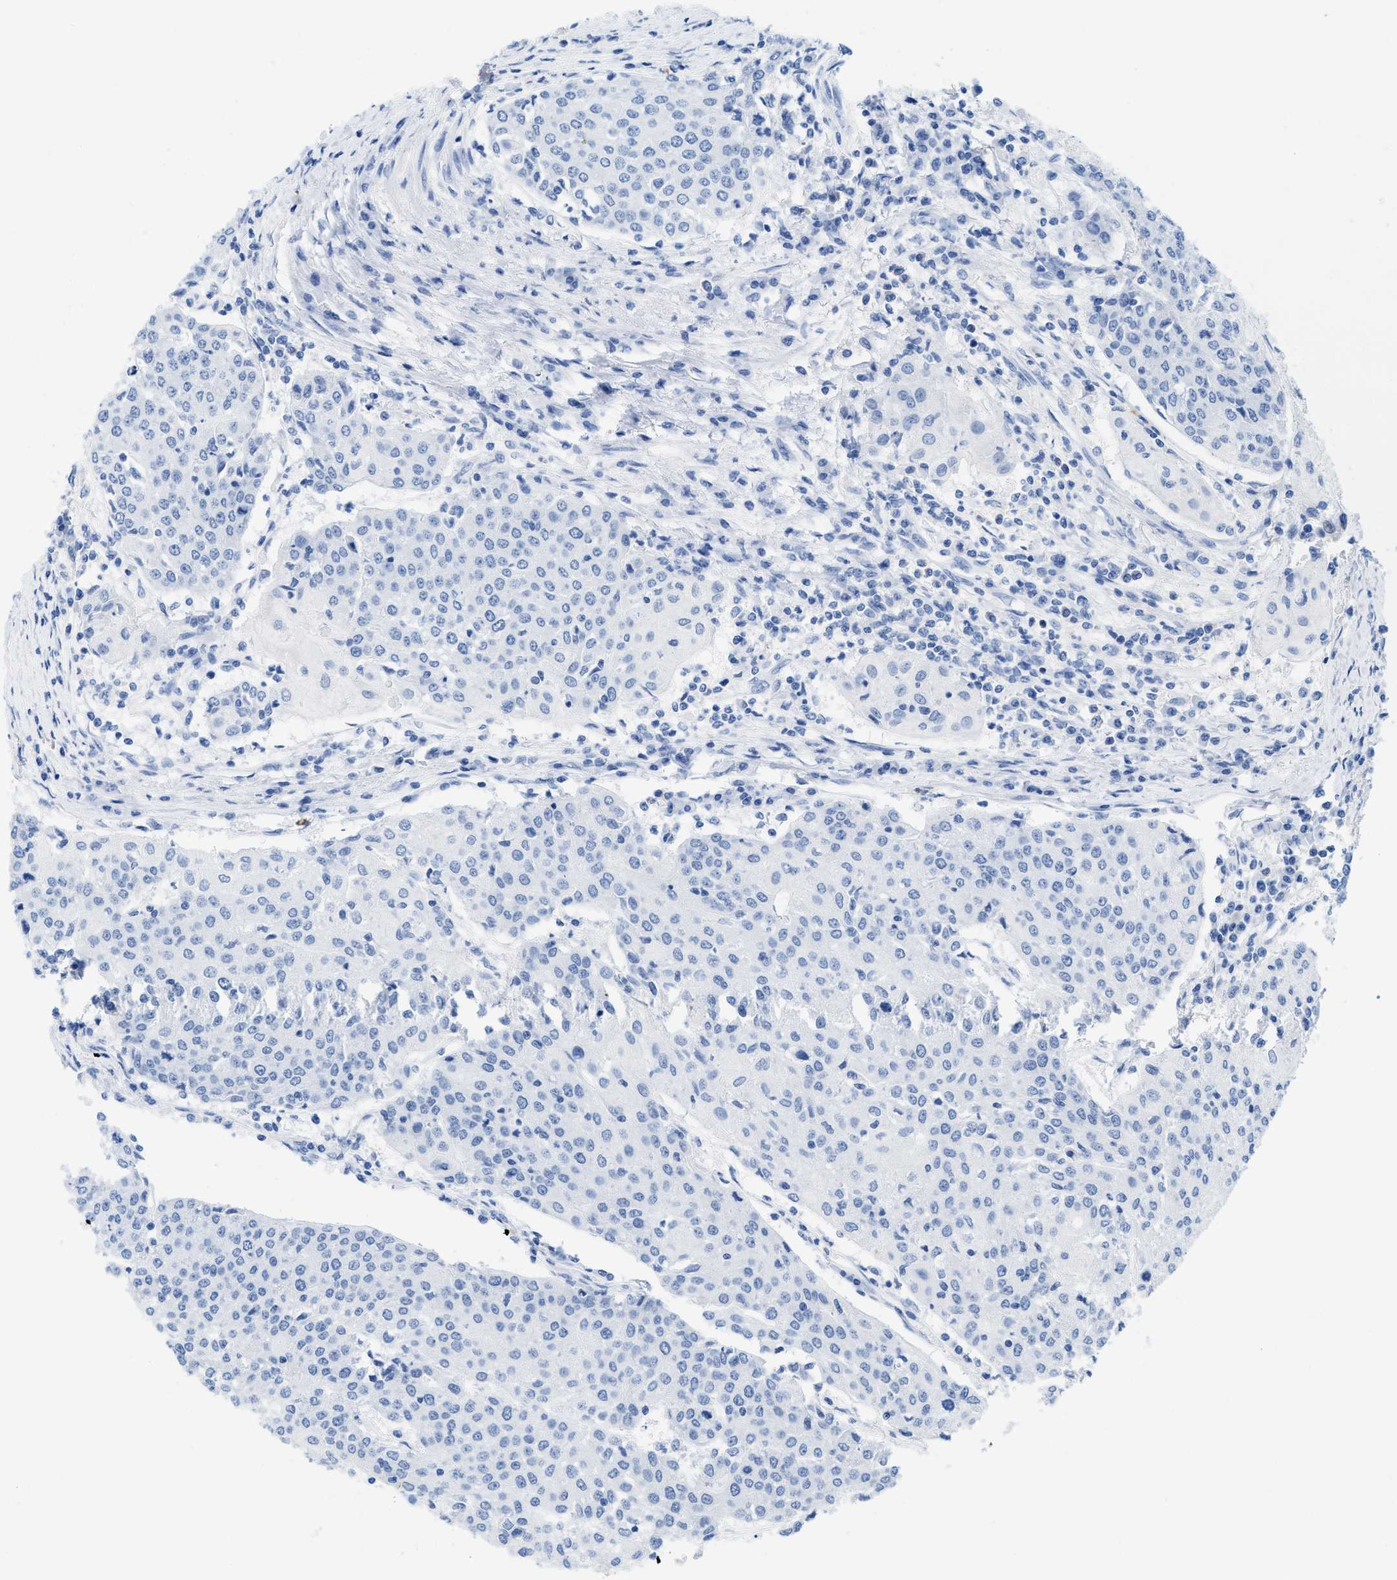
{"staining": {"intensity": "negative", "quantity": "none", "location": "none"}, "tissue": "urothelial cancer", "cell_type": "Tumor cells", "image_type": "cancer", "snomed": [{"axis": "morphology", "description": "Urothelial carcinoma, High grade"}, {"axis": "topography", "description": "Urinary bladder"}], "caption": "Immunohistochemical staining of human urothelial cancer reveals no significant expression in tumor cells. (Stains: DAB (3,3'-diaminobenzidine) immunohistochemistry (IHC) with hematoxylin counter stain, Microscopy: brightfield microscopy at high magnification).", "gene": "CR1", "patient": {"sex": "female", "age": 85}}